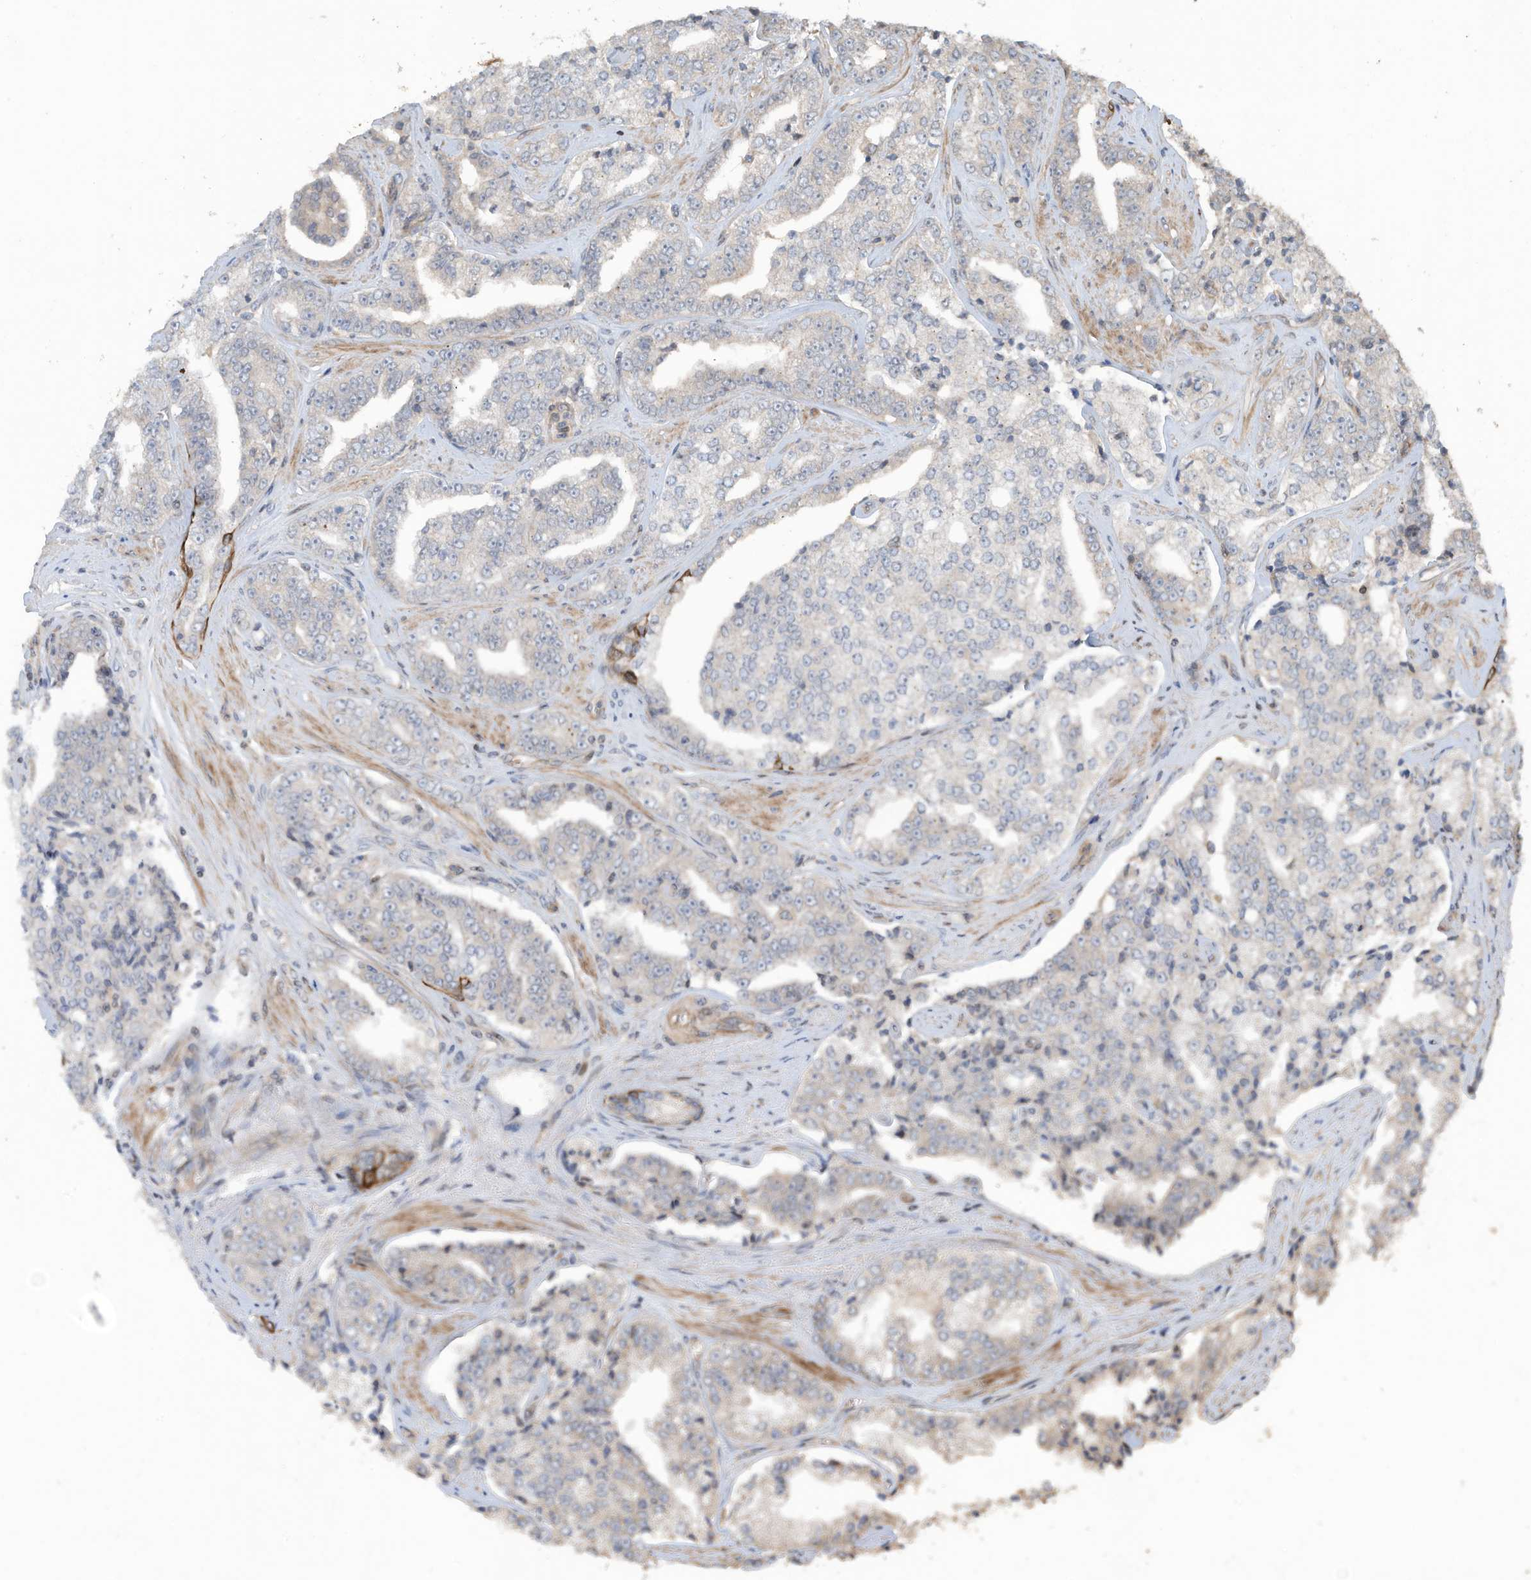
{"staining": {"intensity": "negative", "quantity": "none", "location": "none"}, "tissue": "prostate cancer", "cell_type": "Tumor cells", "image_type": "cancer", "snomed": [{"axis": "morphology", "description": "Adenocarcinoma, High grade"}, {"axis": "topography", "description": "Prostate"}], "caption": "Immunohistochemical staining of human prostate cancer displays no significant positivity in tumor cells.", "gene": "ZNF653", "patient": {"sex": "male", "age": 71}}